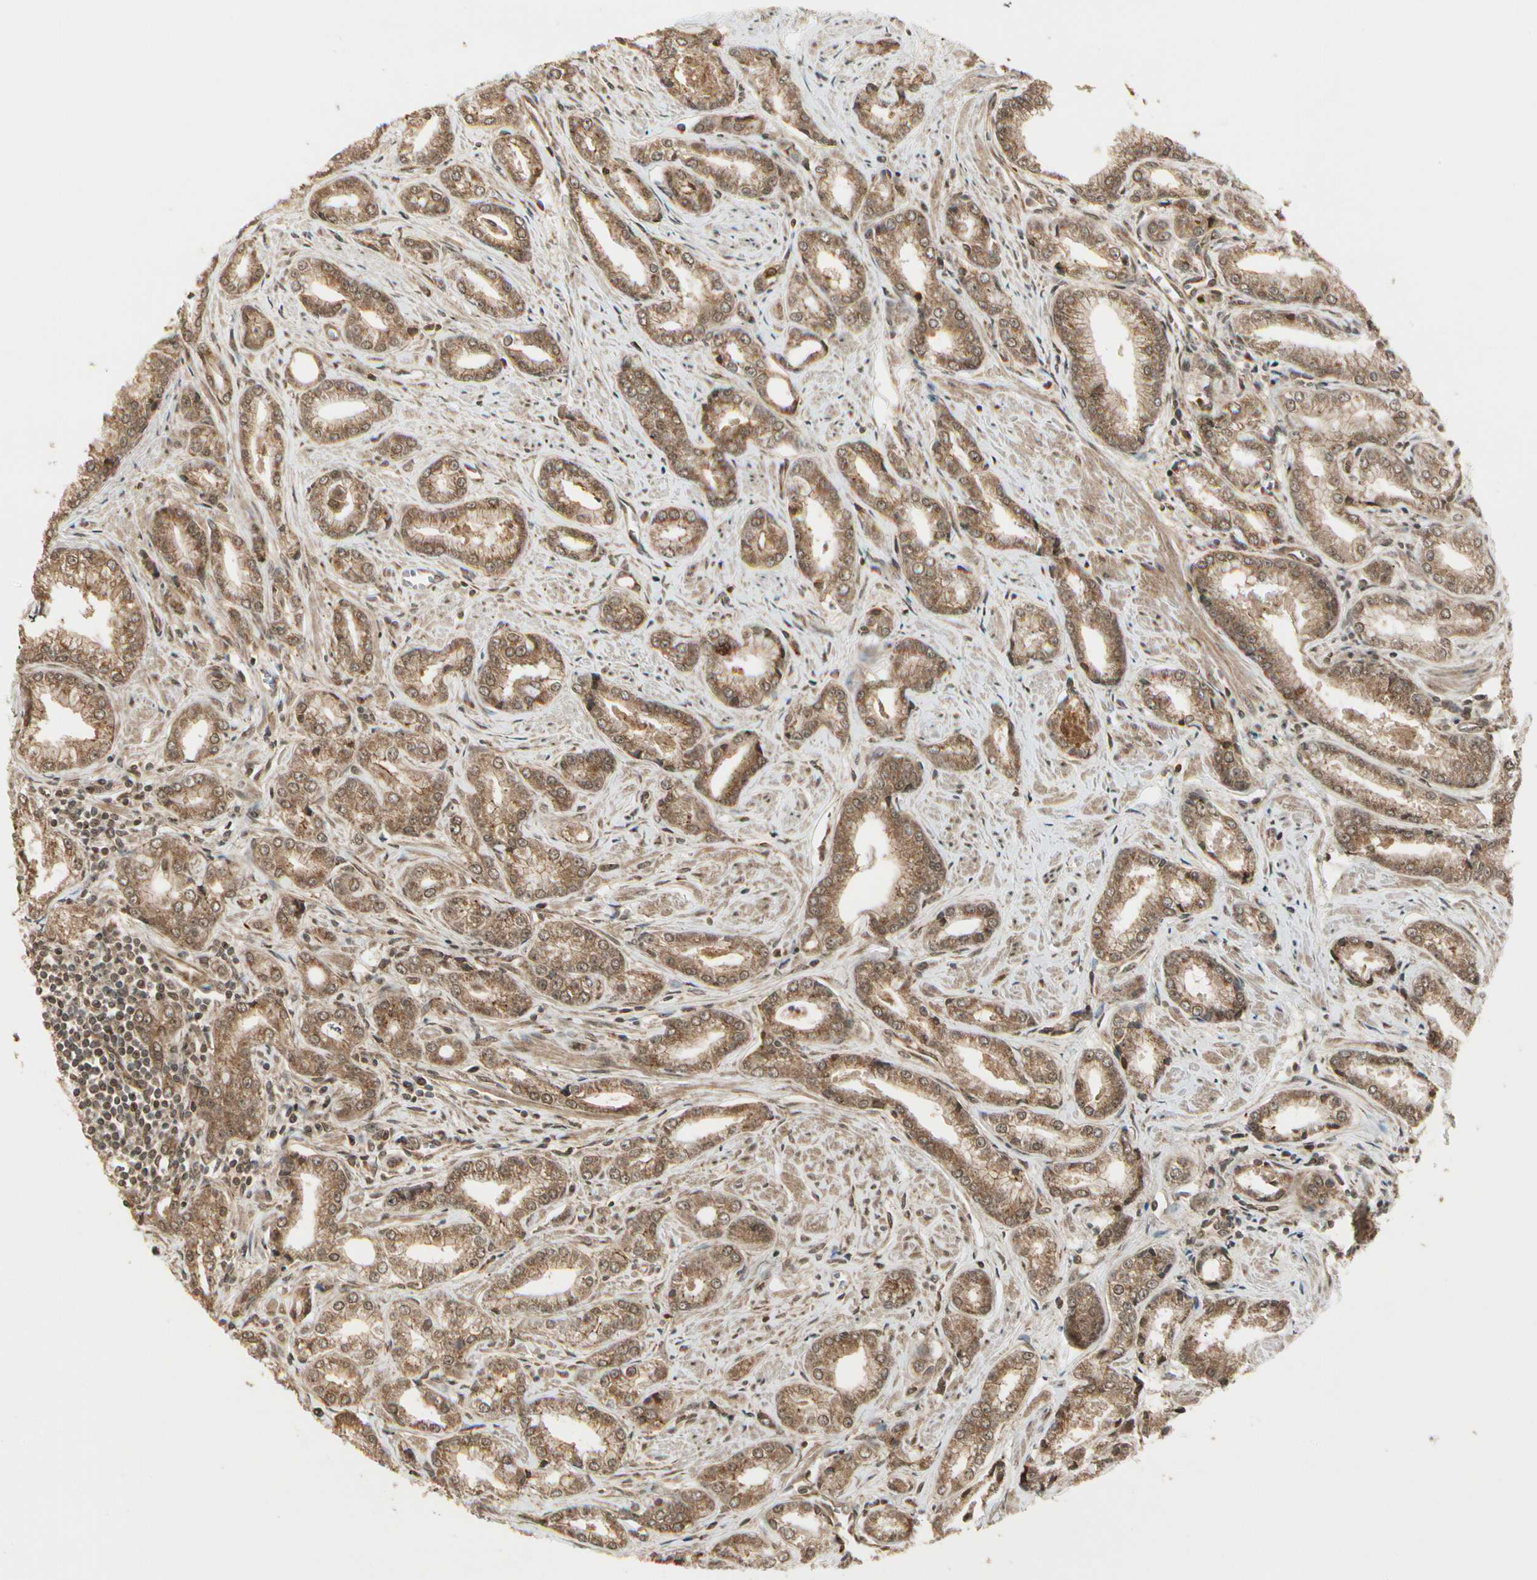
{"staining": {"intensity": "moderate", "quantity": ">75%", "location": "cytoplasmic/membranous"}, "tissue": "prostate cancer", "cell_type": "Tumor cells", "image_type": "cancer", "snomed": [{"axis": "morphology", "description": "Adenocarcinoma, Low grade"}, {"axis": "topography", "description": "Prostate"}], "caption": "Immunohistochemical staining of prostate cancer displays moderate cytoplasmic/membranous protein staining in approximately >75% of tumor cells. (DAB (3,3'-diaminobenzidine) = brown stain, brightfield microscopy at high magnification).", "gene": "GLUL", "patient": {"sex": "male", "age": 64}}